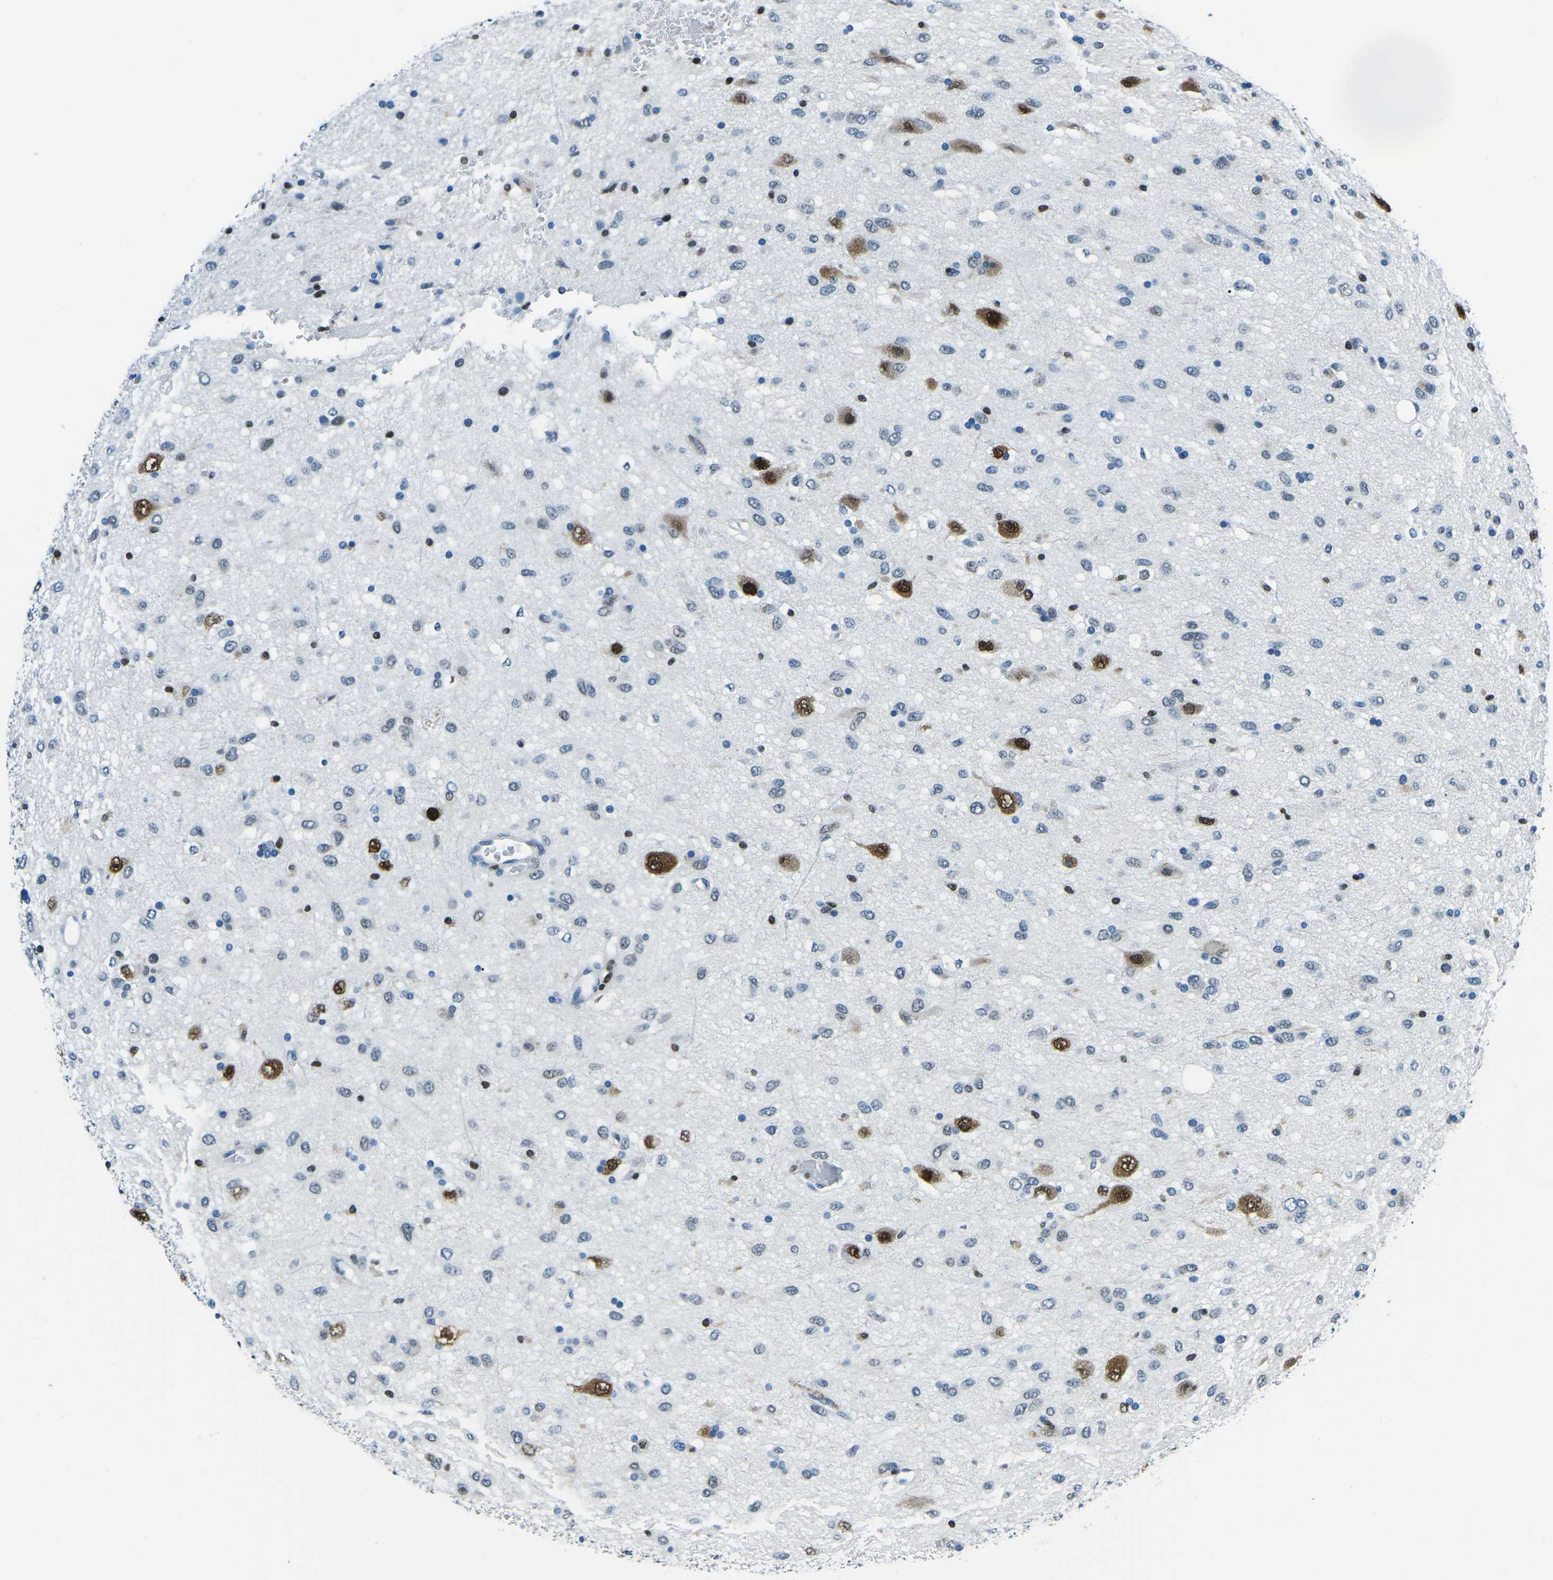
{"staining": {"intensity": "moderate", "quantity": "<25%", "location": "nuclear"}, "tissue": "glioma", "cell_type": "Tumor cells", "image_type": "cancer", "snomed": [{"axis": "morphology", "description": "Glioma, malignant, Low grade"}, {"axis": "topography", "description": "Brain"}], "caption": "High-power microscopy captured an immunohistochemistry (IHC) histopathology image of malignant glioma (low-grade), revealing moderate nuclear positivity in approximately <25% of tumor cells. (IHC, brightfield microscopy, high magnification).", "gene": "CELF2", "patient": {"sex": "male", "age": 77}}